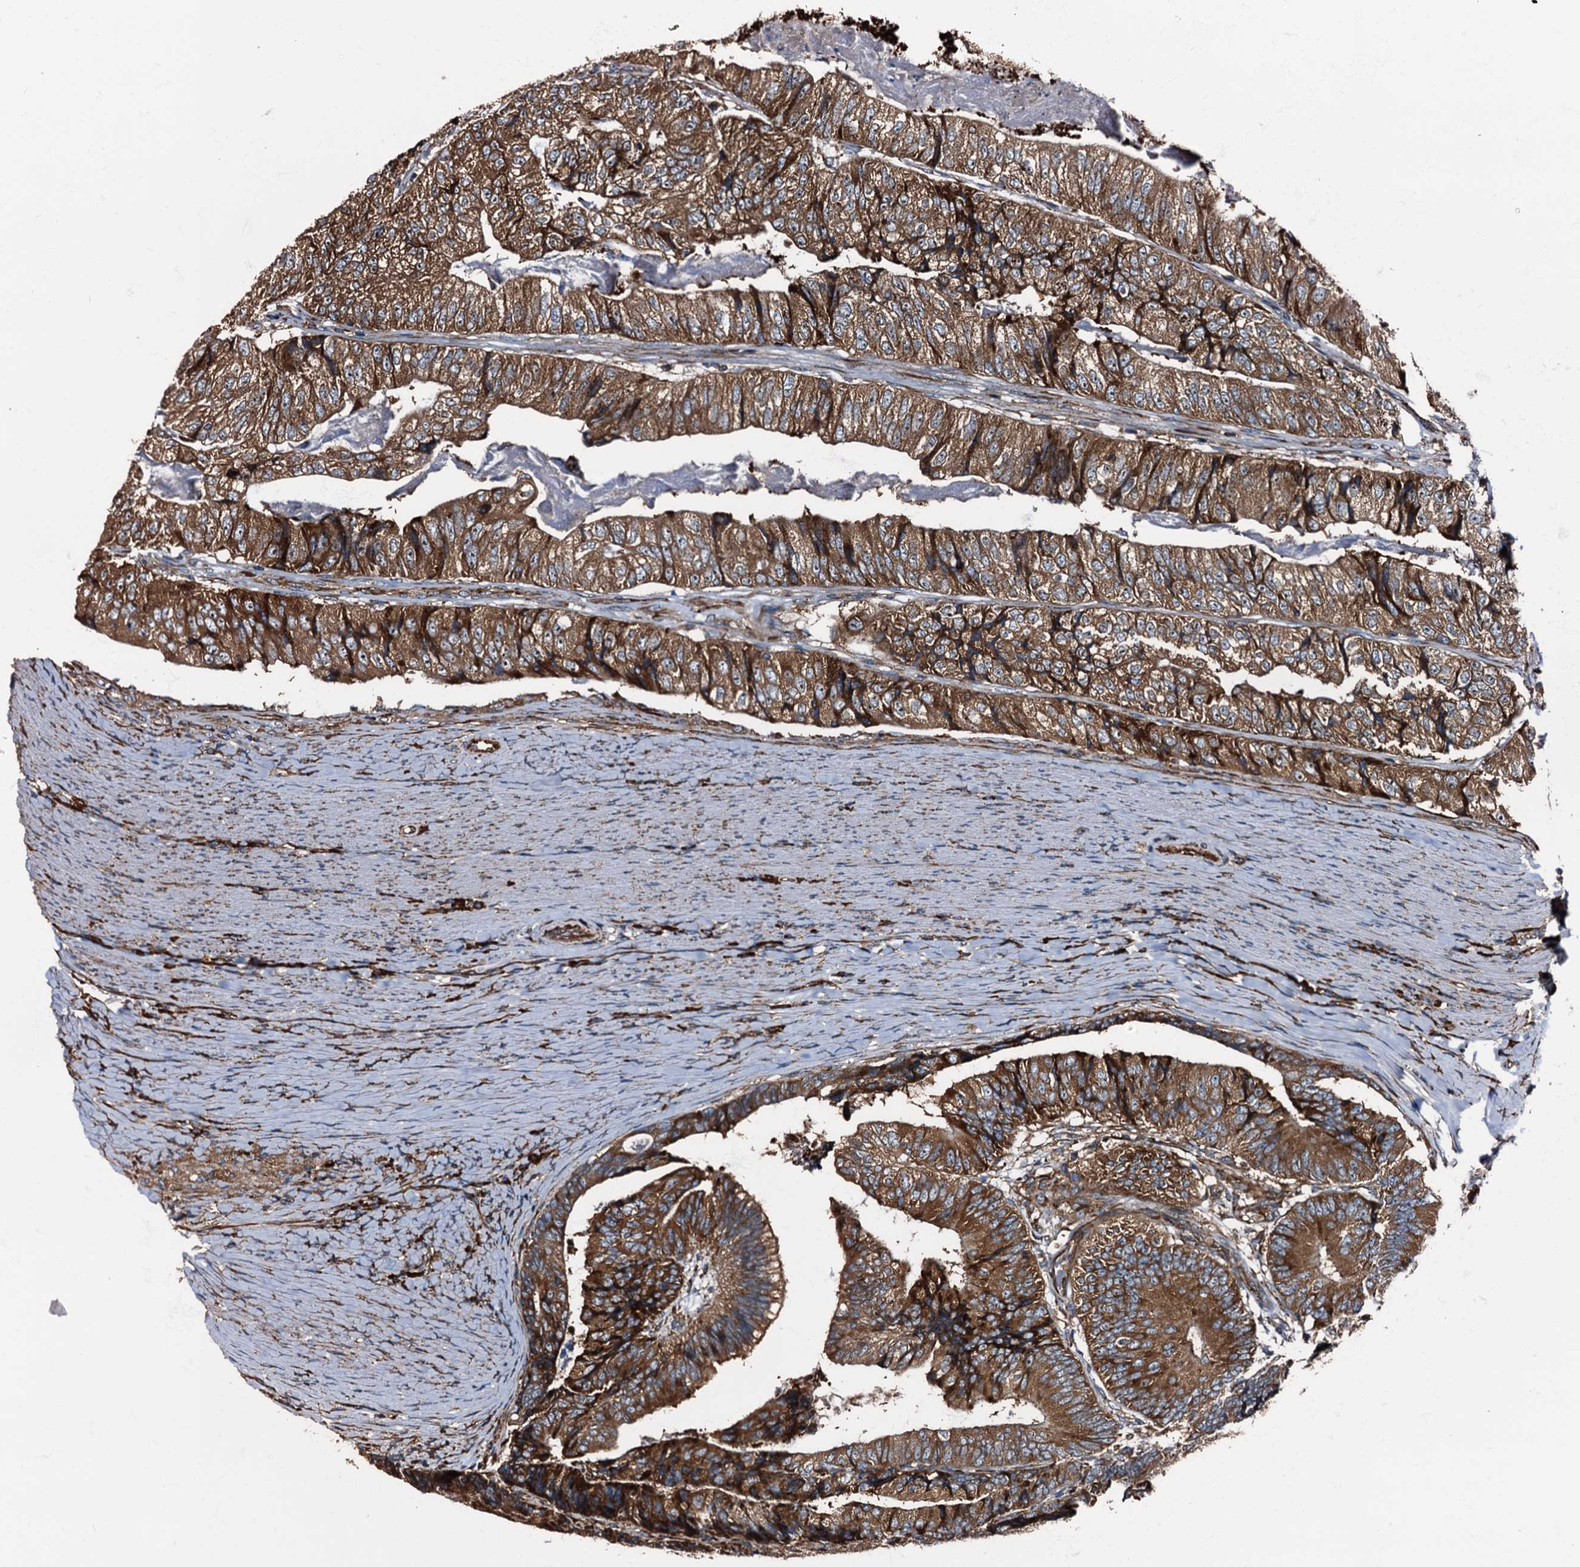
{"staining": {"intensity": "strong", "quantity": ">75%", "location": "cytoplasmic/membranous"}, "tissue": "colorectal cancer", "cell_type": "Tumor cells", "image_type": "cancer", "snomed": [{"axis": "morphology", "description": "Adenocarcinoma, NOS"}, {"axis": "topography", "description": "Colon"}], "caption": "This photomicrograph demonstrates immunohistochemistry (IHC) staining of colorectal cancer, with high strong cytoplasmic/membranous staining in approximately >75% of tumor cells.", "gene": "ATP2C1", "patient": {"sex": "female", "age": 67}}